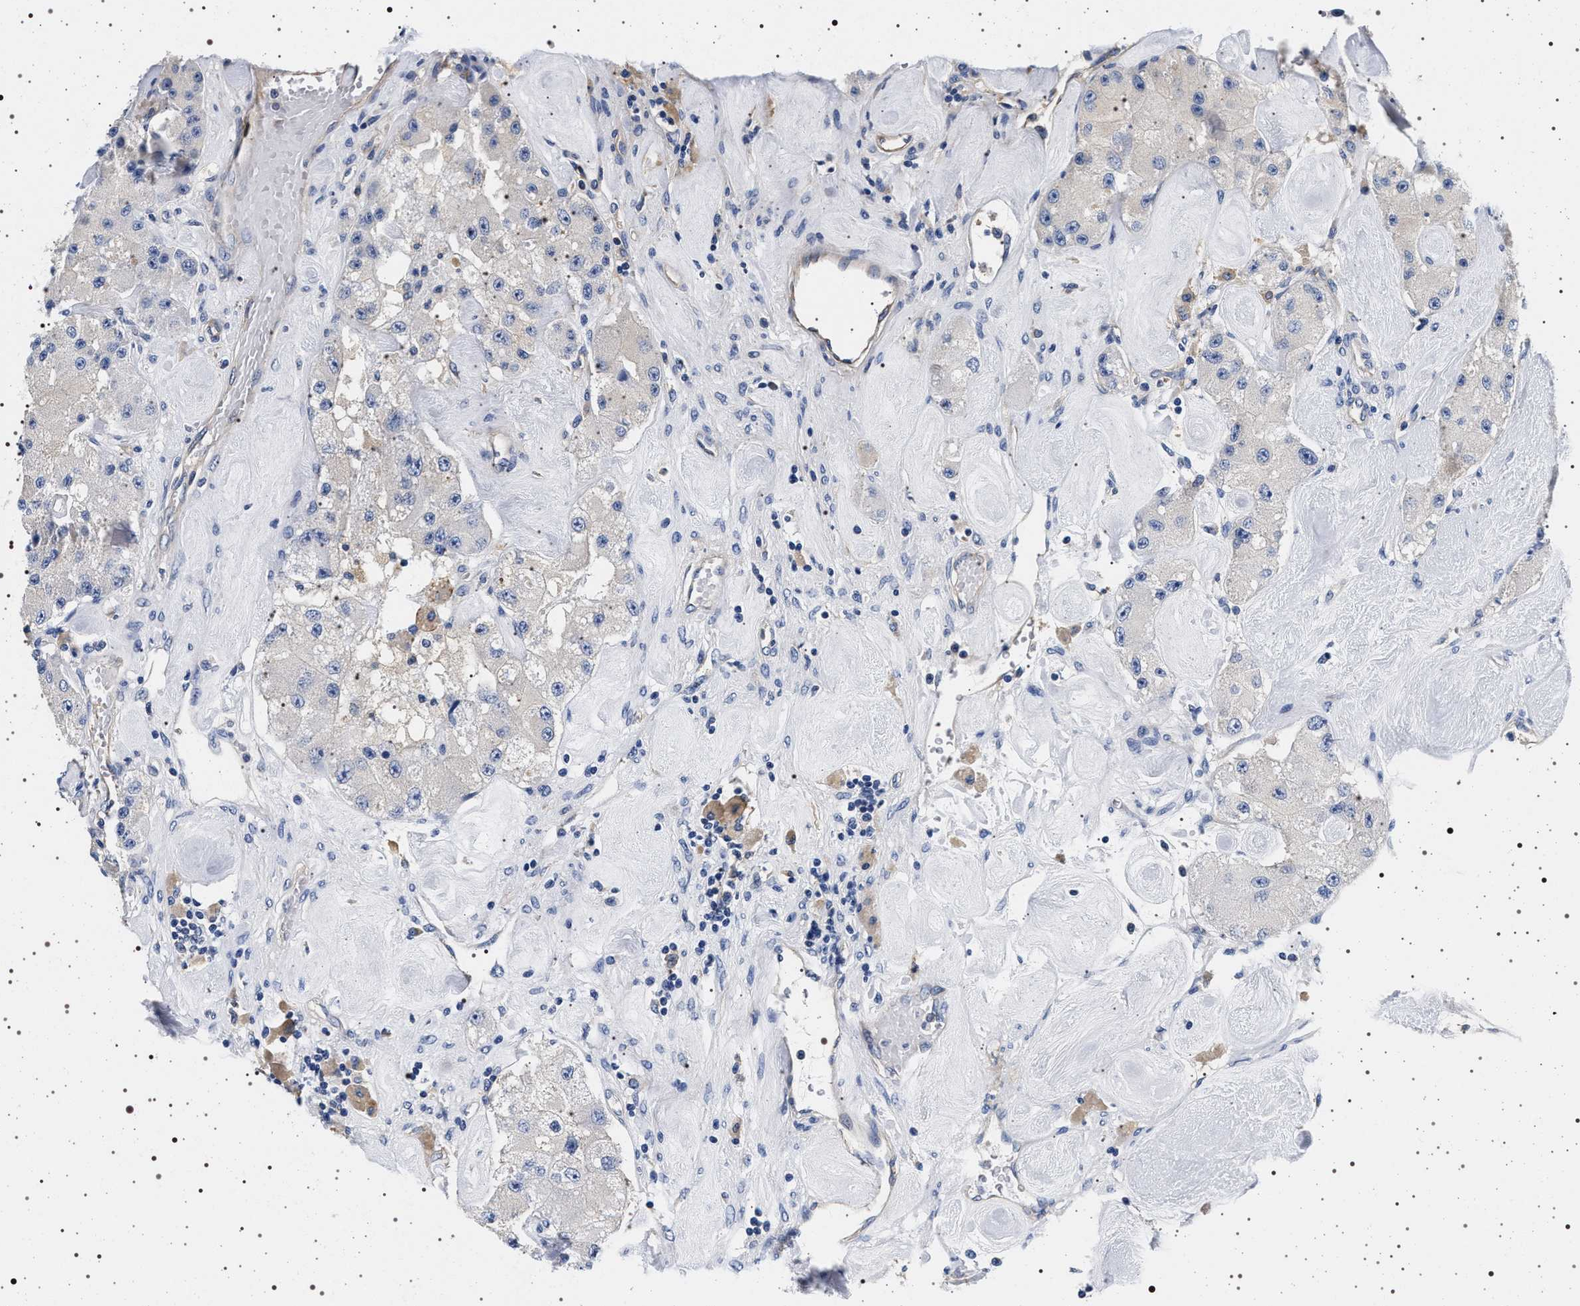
{"staining": {"intensity": "negative", "quantity": "none", "location": "none"}, "tissue": "carcinoid", "cell_type": "Tumor cells", "image_type": "cancer", "snomed": [{"axis": "morphology", "description": "Carcinoid, malignant, NOS"}, {"axis": "topography", "description": "Pancreas"}], "caption": "Immunohistochemical staining of carcinoid (malignant) reveals no significant positivity in tumor cells.", "gene": "HSD17B1", "patient": {"sex": "male", "age": 41}}